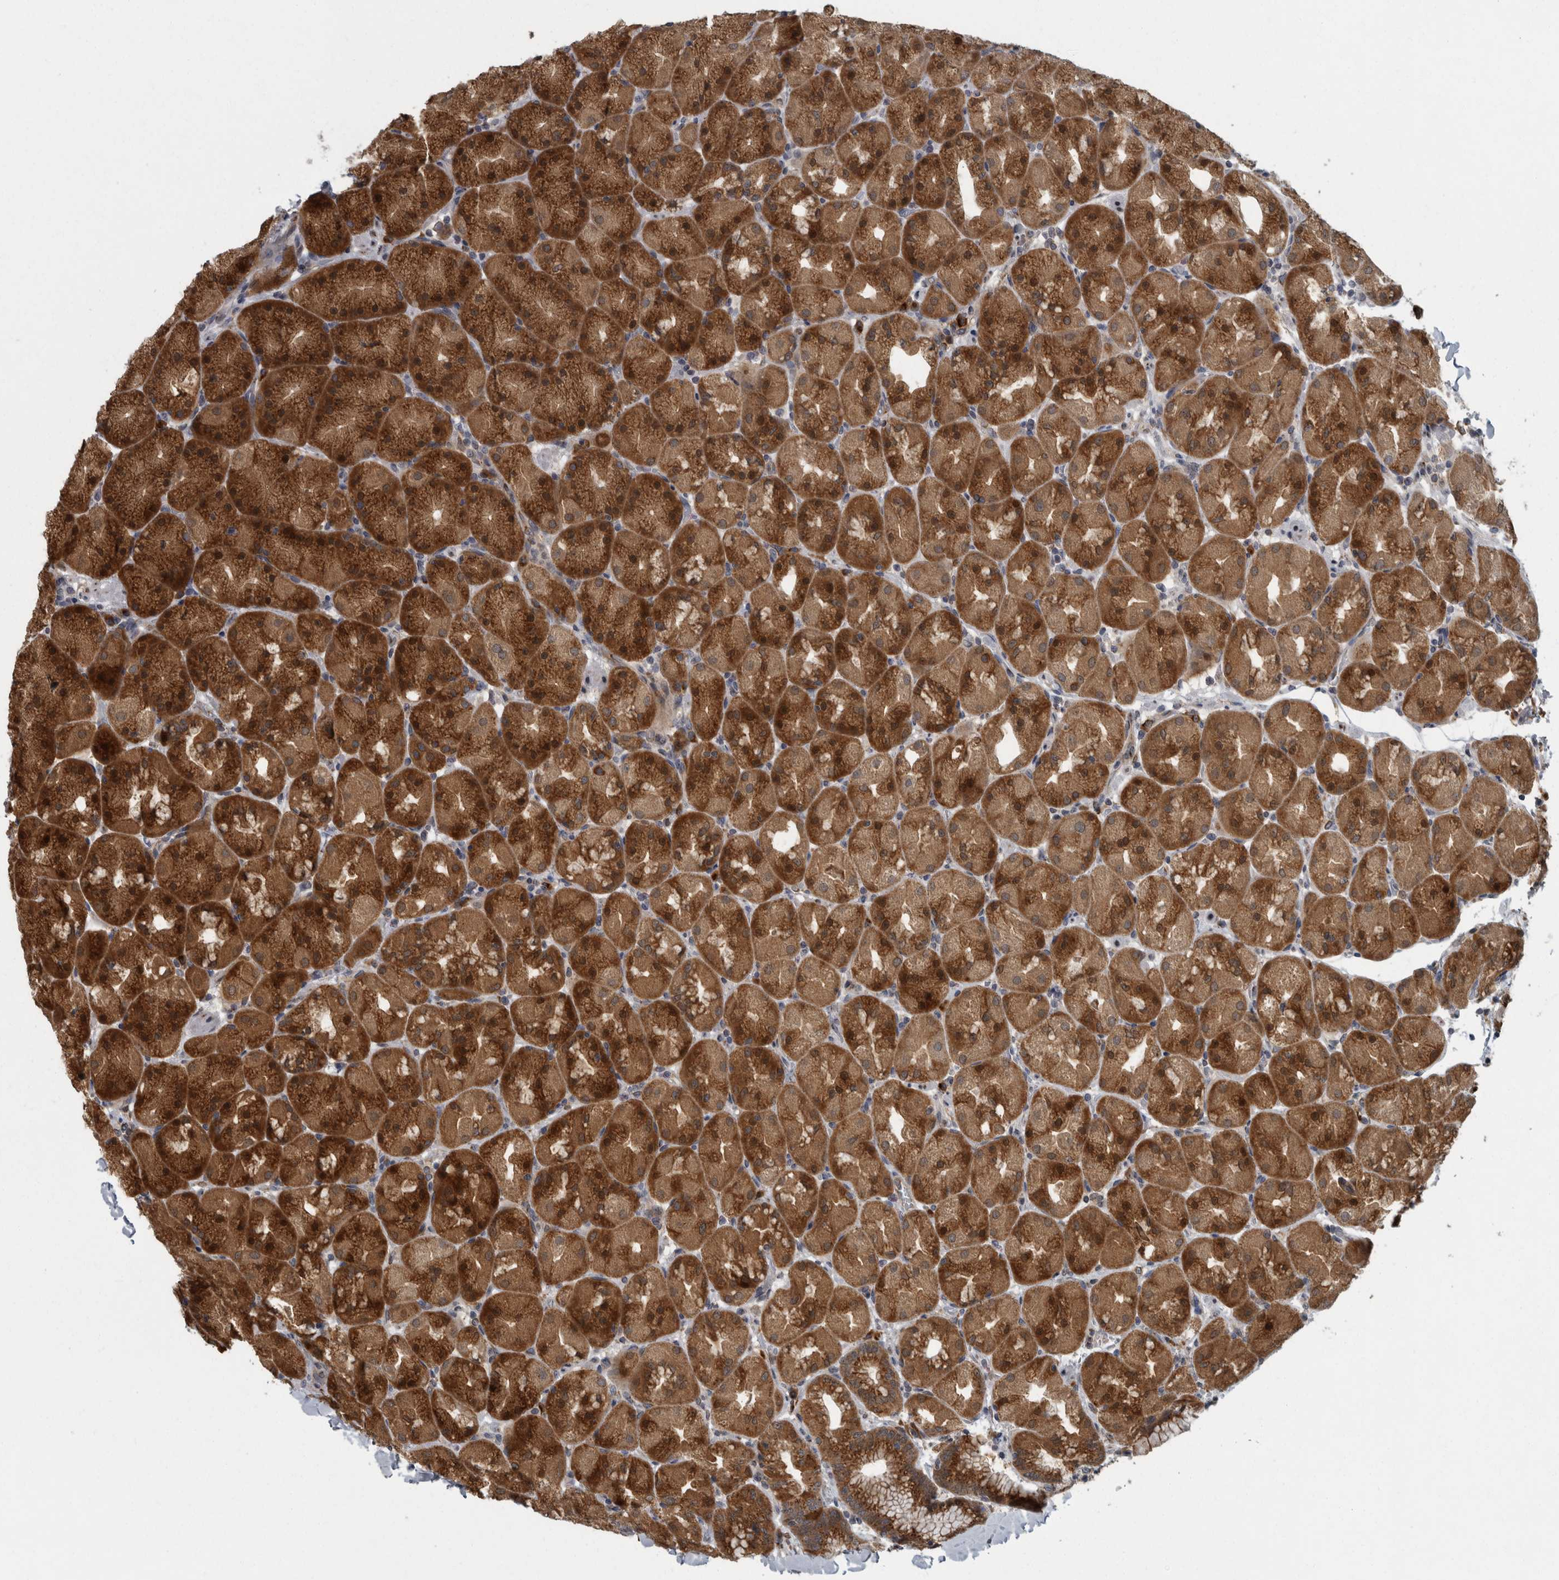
{"staining": {"intensity": "strong", "quantity": ">75%", "location": "cytoplasmic/membranous"}, "tissue": "stomach", "cell_type": "Glandular cells", "image_type": "normal", "snomed": [{"axis": "morphology", "description": "Normal tissue, NOS"}, {"axis": "topography", "description": "Stomach, upper"}, {"axis": "topography", "description": "Stomach"}], "caption": "The immunohistochemical stain highlights strong cytoplasmic/membranous expression in glandular cells of unremarkable stomach. Using DAB (brown) and hematoxylin (blue) stains, captured at high magnification using brightfield microscopy.", "gene": "LMAN2L", "patient": {"sex": "male", "age": 48}}